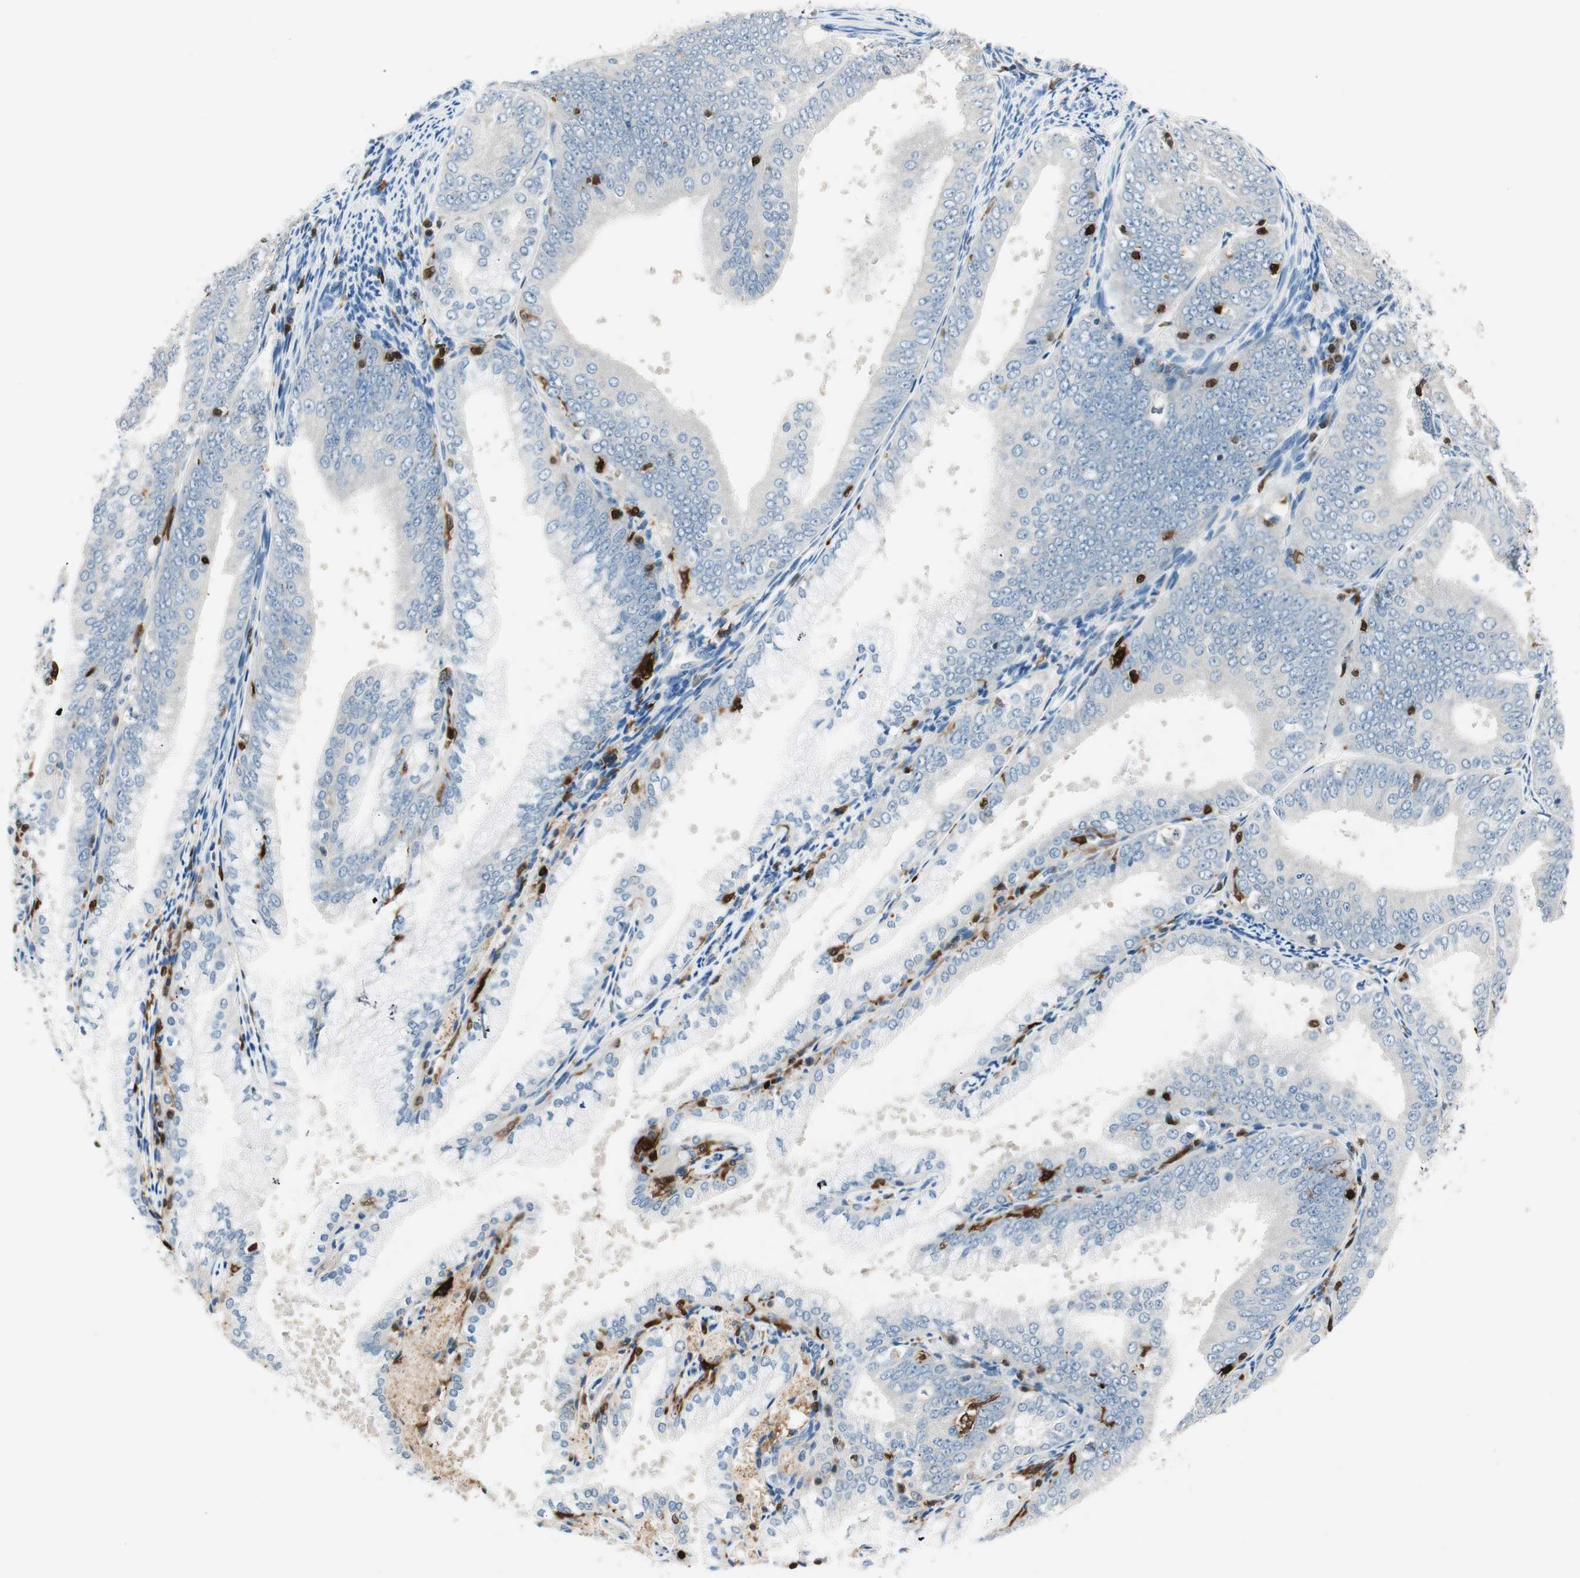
{"staining": {"intensity": "negative", "quantity": "none", "location": "none"}, "tissue": "endometrial cancer", "cell_type": "Tumor cells", "image_type": "cancer", "snomed": [{"axis": "morphology", "description": "Adenocarcinoma, NOS"}, {"axis": "topography", "description": "Endometrium"}], "caption": "Protein analysis of endometrial adenocarcinoma demonstrates no significant expression in tumor cells.", "gene": "COTL1", "patient": {"sex": "female", "age": 63}}